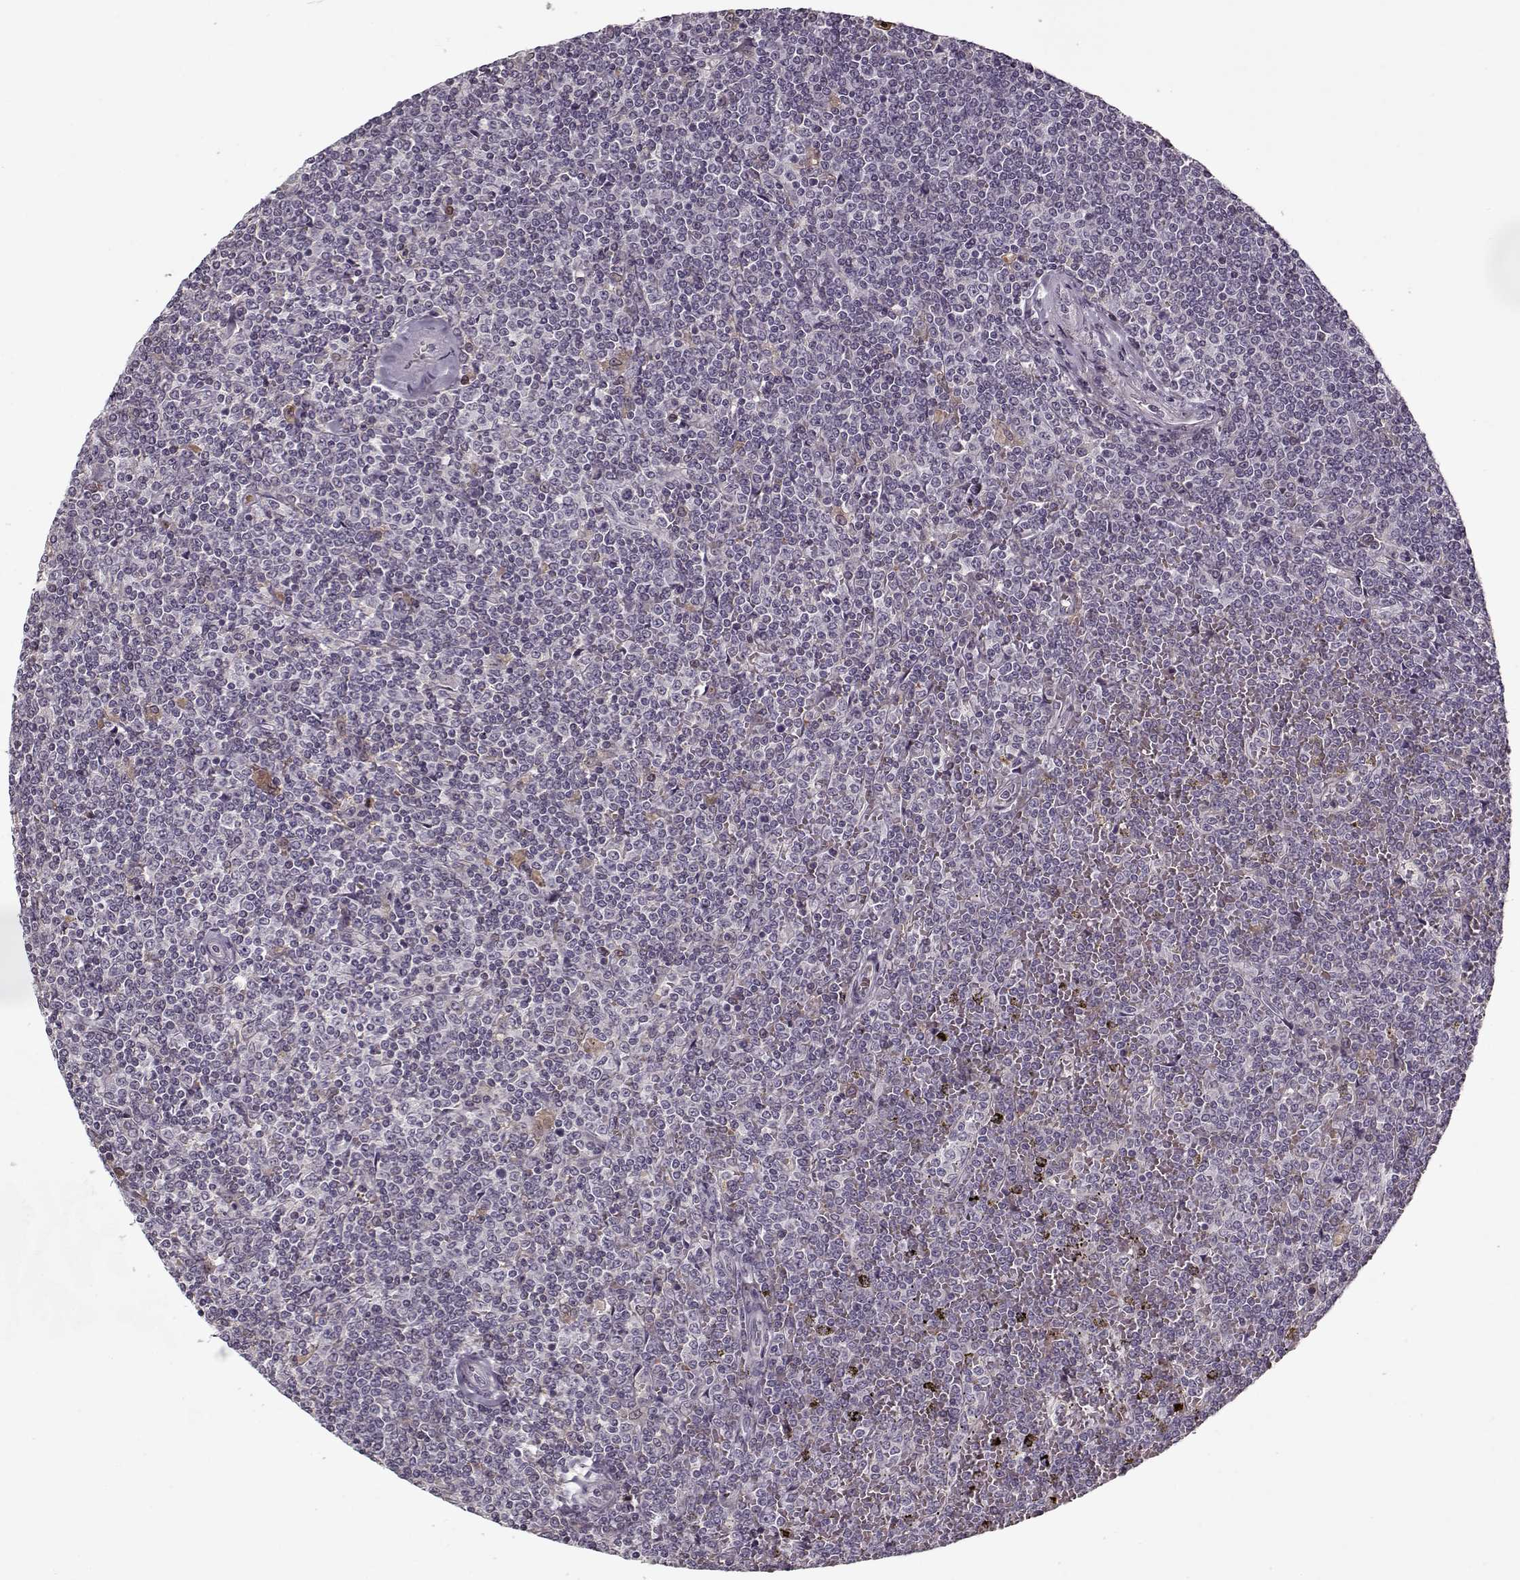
{"staining": {"intensity": "negative", "quantity": "none", "location": "none"}, "tissue": "lymphoma", "cell_type": "Tumor cells", "image_type": "cancer", "snomed": [{"axis": "morphology", "description": "Malignant lymphoma, non-Hodgkin's type, Low grade"}, {"axis": "topography", "description": "Spleen"}], "caption": "High power microscopy photomicrograph of an immunohistochemistry (IHC) image of malignant lymphoma, non-Hodgkin's type (low-grade), revealing no significant staining in tumor cells.", "gene": "AFM", "patient": {"sex": "female", "age": 19}}